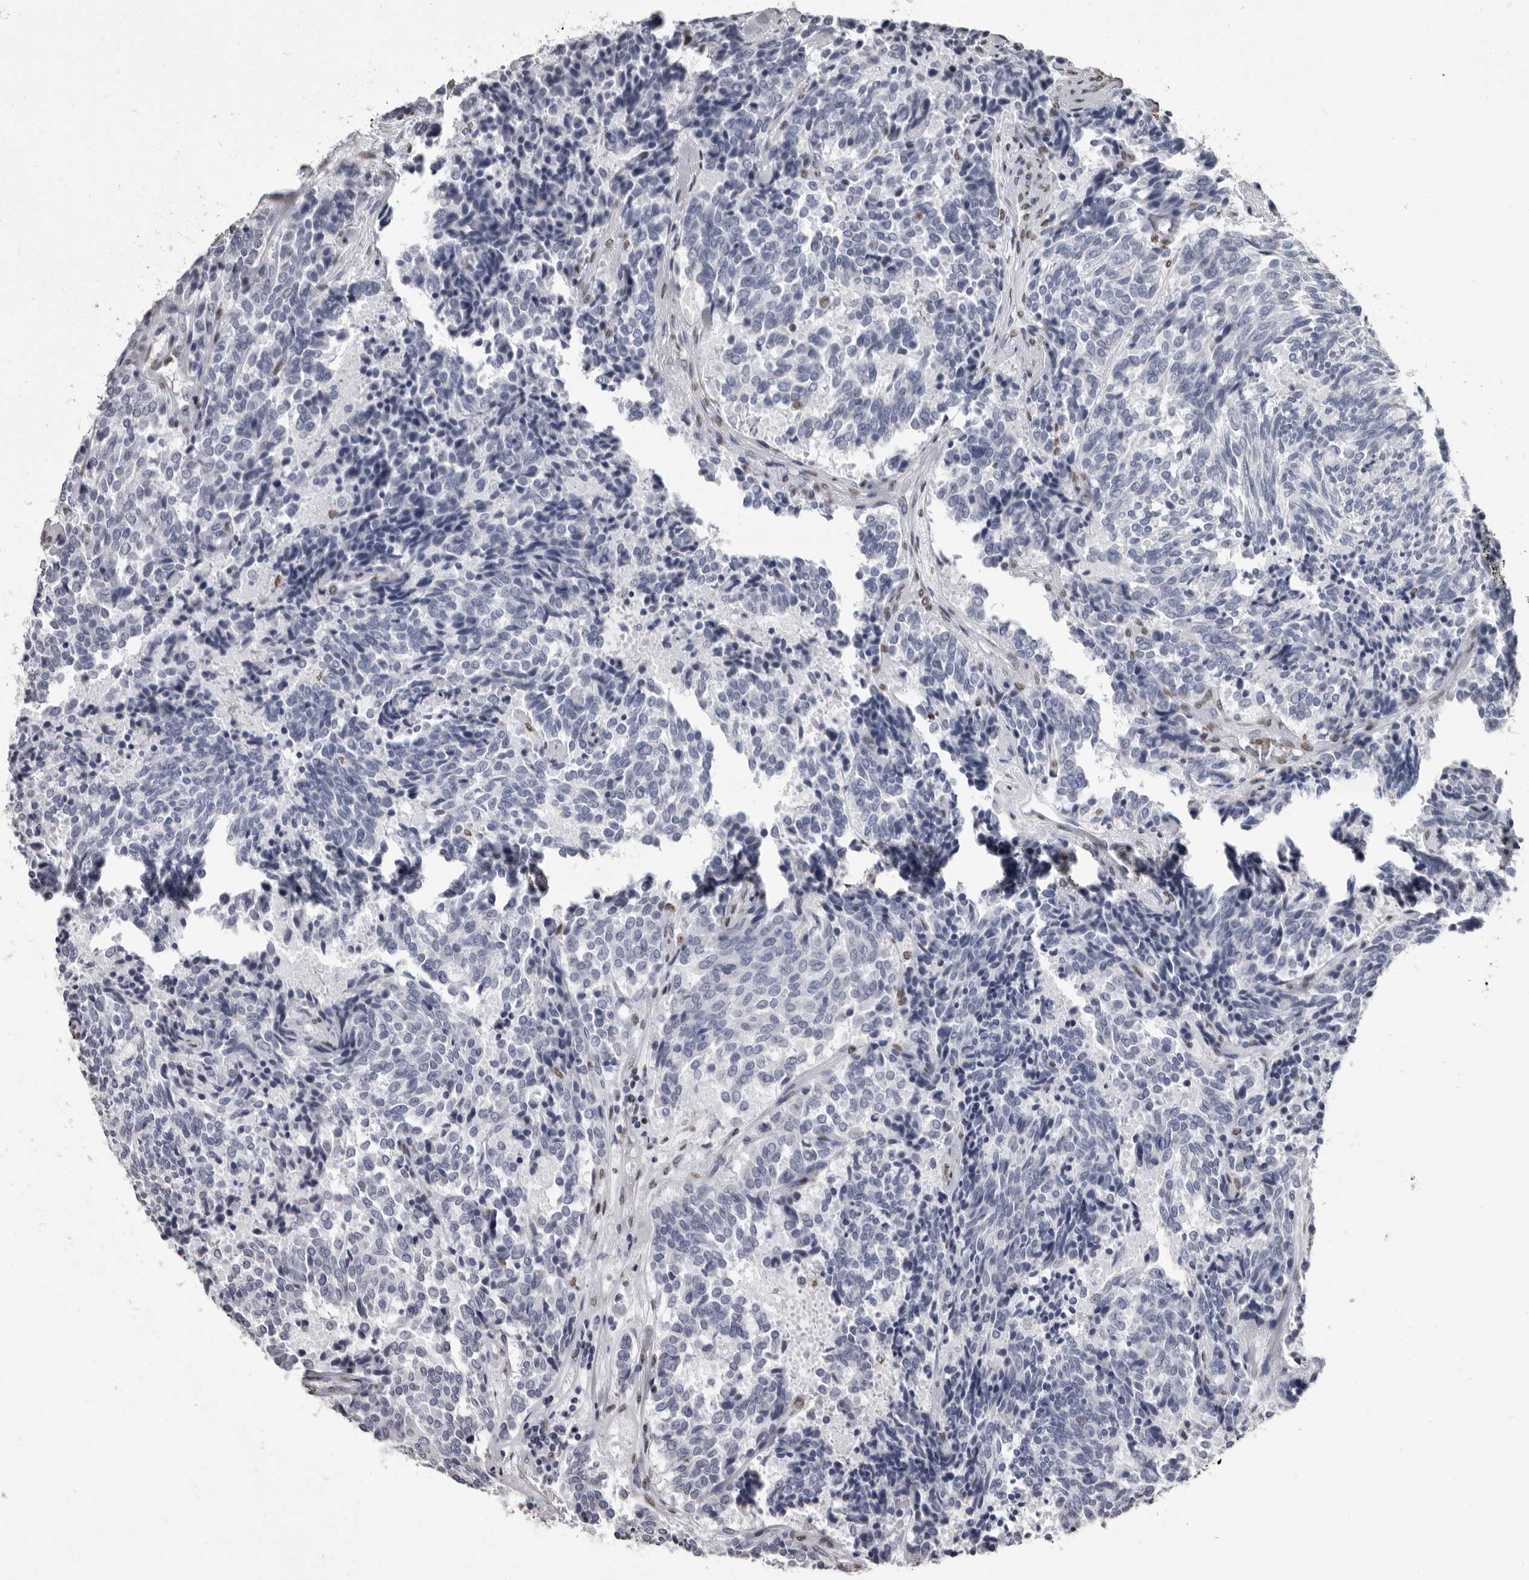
{"staining": {"intensity": "negative", "quantity": "none", "location": "none"}, "tissue": "carcinoid", "cell_type": "Tumor cells", "image_type": "cancer", "snomed": [{"axis": "morphology", "description": "Carcinoid, malignant, NOS"}, {"axis": "topography", "description": "Pancreas"}], "caption": "Tumor cells are negative for protein expression in human carcinoid (malignant). (Brightfield microscopy of DAB (3,3'-diaminobenzidine) IHC at high magnification).", "gene": "AHR", "patient": {"sex": "female", "age": 54}}